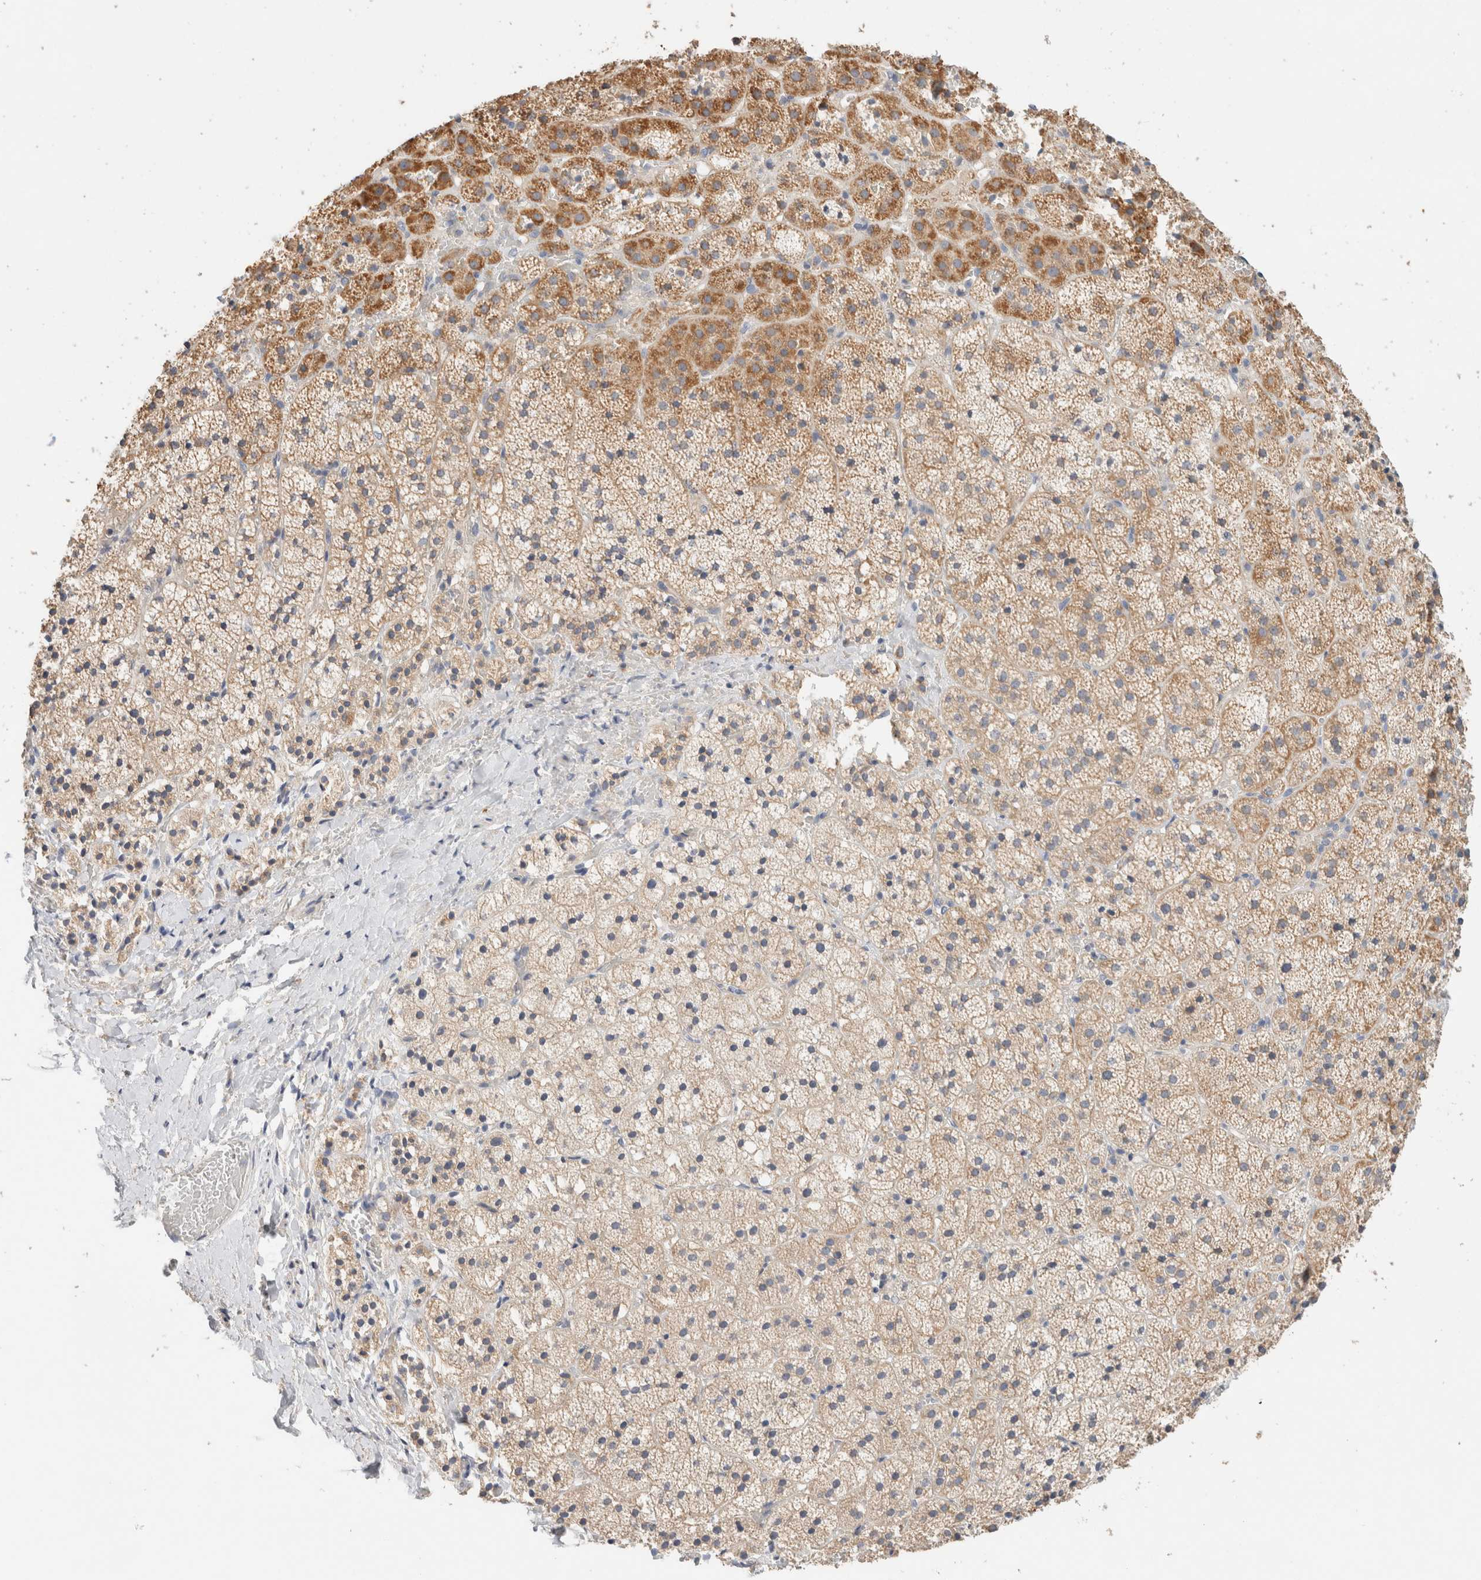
{"staining": {"intensity": "moderate", "quantity": ">75%", "location": "cytoplasmic/membranous"}, "tissue": "adrenal gland", "cell_type": "Glandular cells", "image_type": "normal", "snomed": [{"axis": "morphology", "description": "Normal tissue, NOS"}, {"axis": "topography", "description": "Adrenal gland"}], "caption": "This is an image of immunohistochemistry (IHC) staining of unremarkable adrenal gland, which shows moderate staining in the cytoplasmic/membranous of glandular cells.", "gene": "B3GNTL1", "patient": {"sex": "female", "age": 44}}